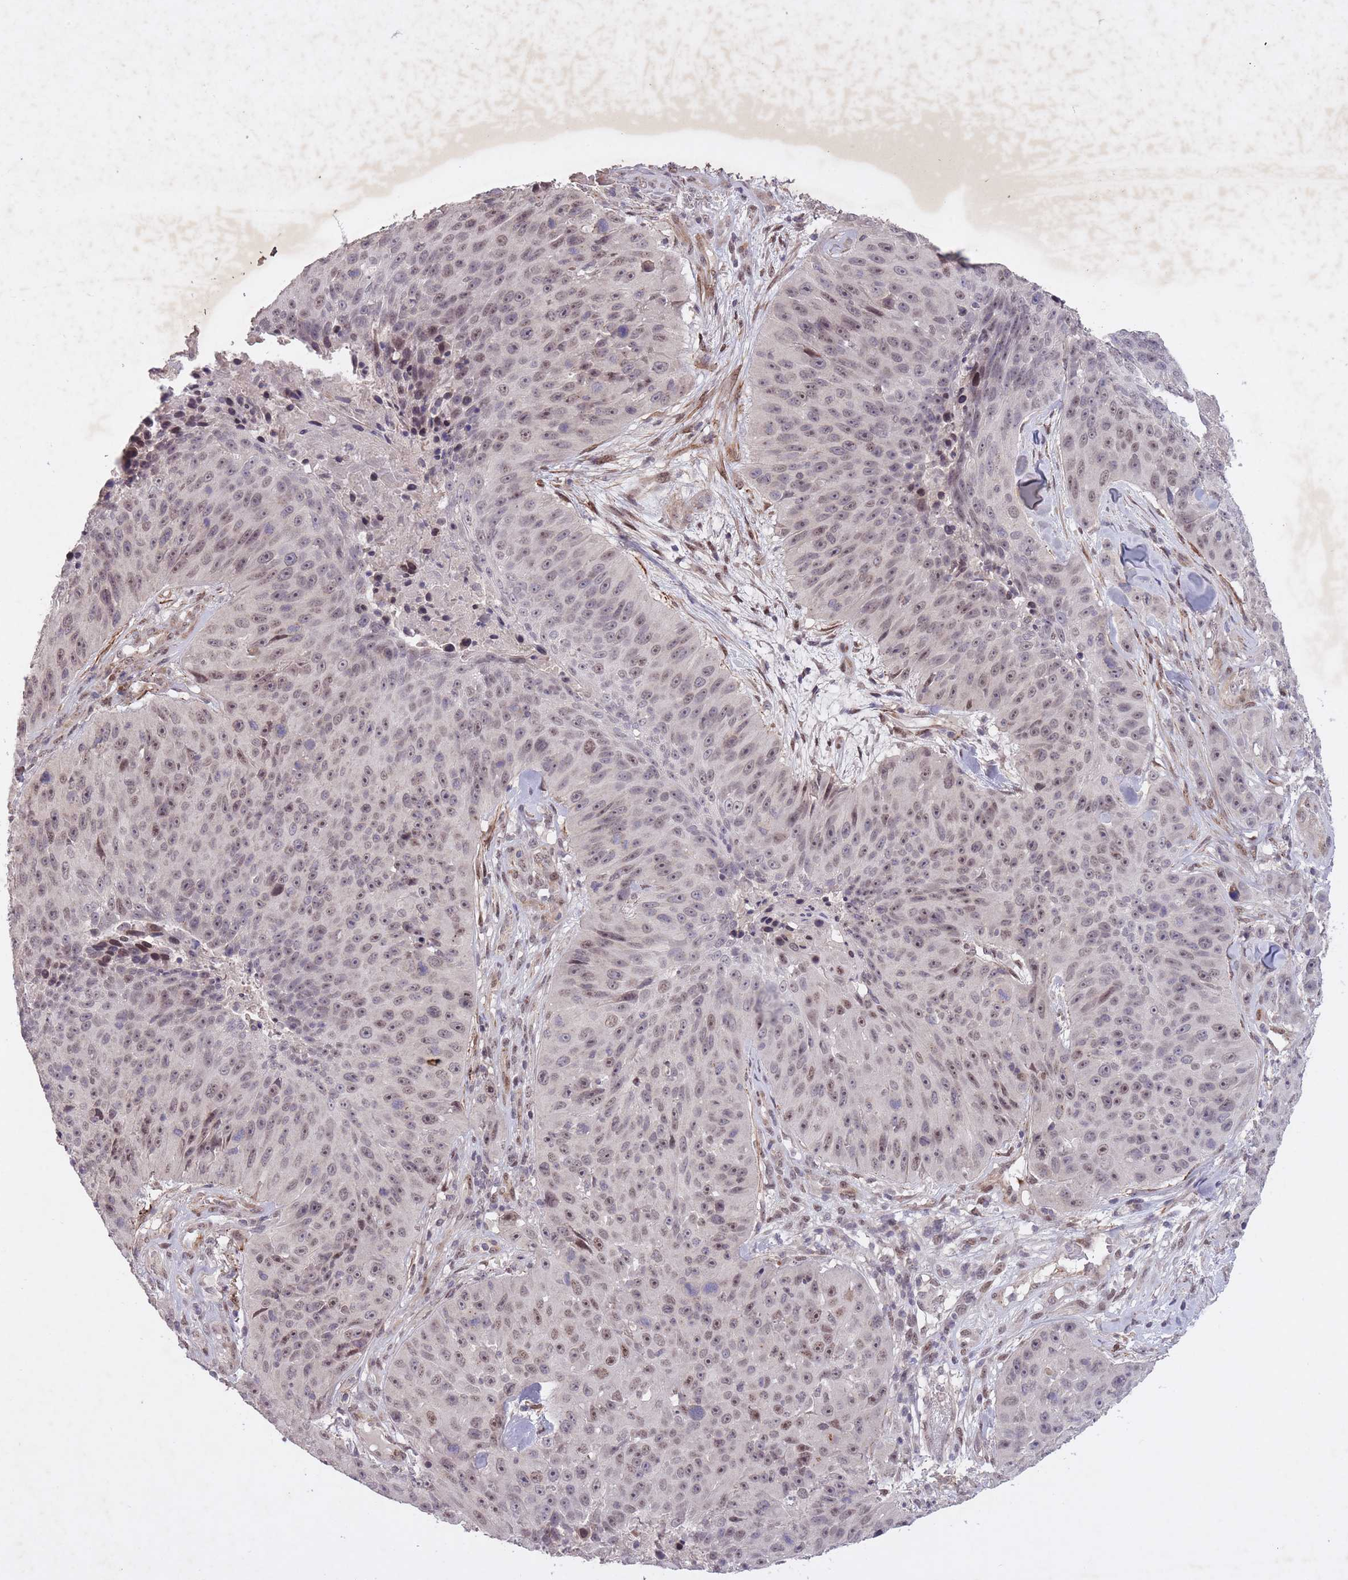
{"staining": {"intensity": "weak", "quantity": "25%-75%", "location": "nuclear"}, "tissue": "skin cancer", "cell_type": "Tumor cells", "image_type": "cancer", "snomed": [{"axis": "morphology", "description": "Squamous cell carcinoma, NOS"}, {"axis": "topography", "description": "Skin"}], "caption": "There is low levels of weak nuclear expression in tumor cells of skin cancer, as demonstrated by immunohistochemical staining (brown color).", "gene": "CBX6", "patient": {"sex": "female", "age": 87}}